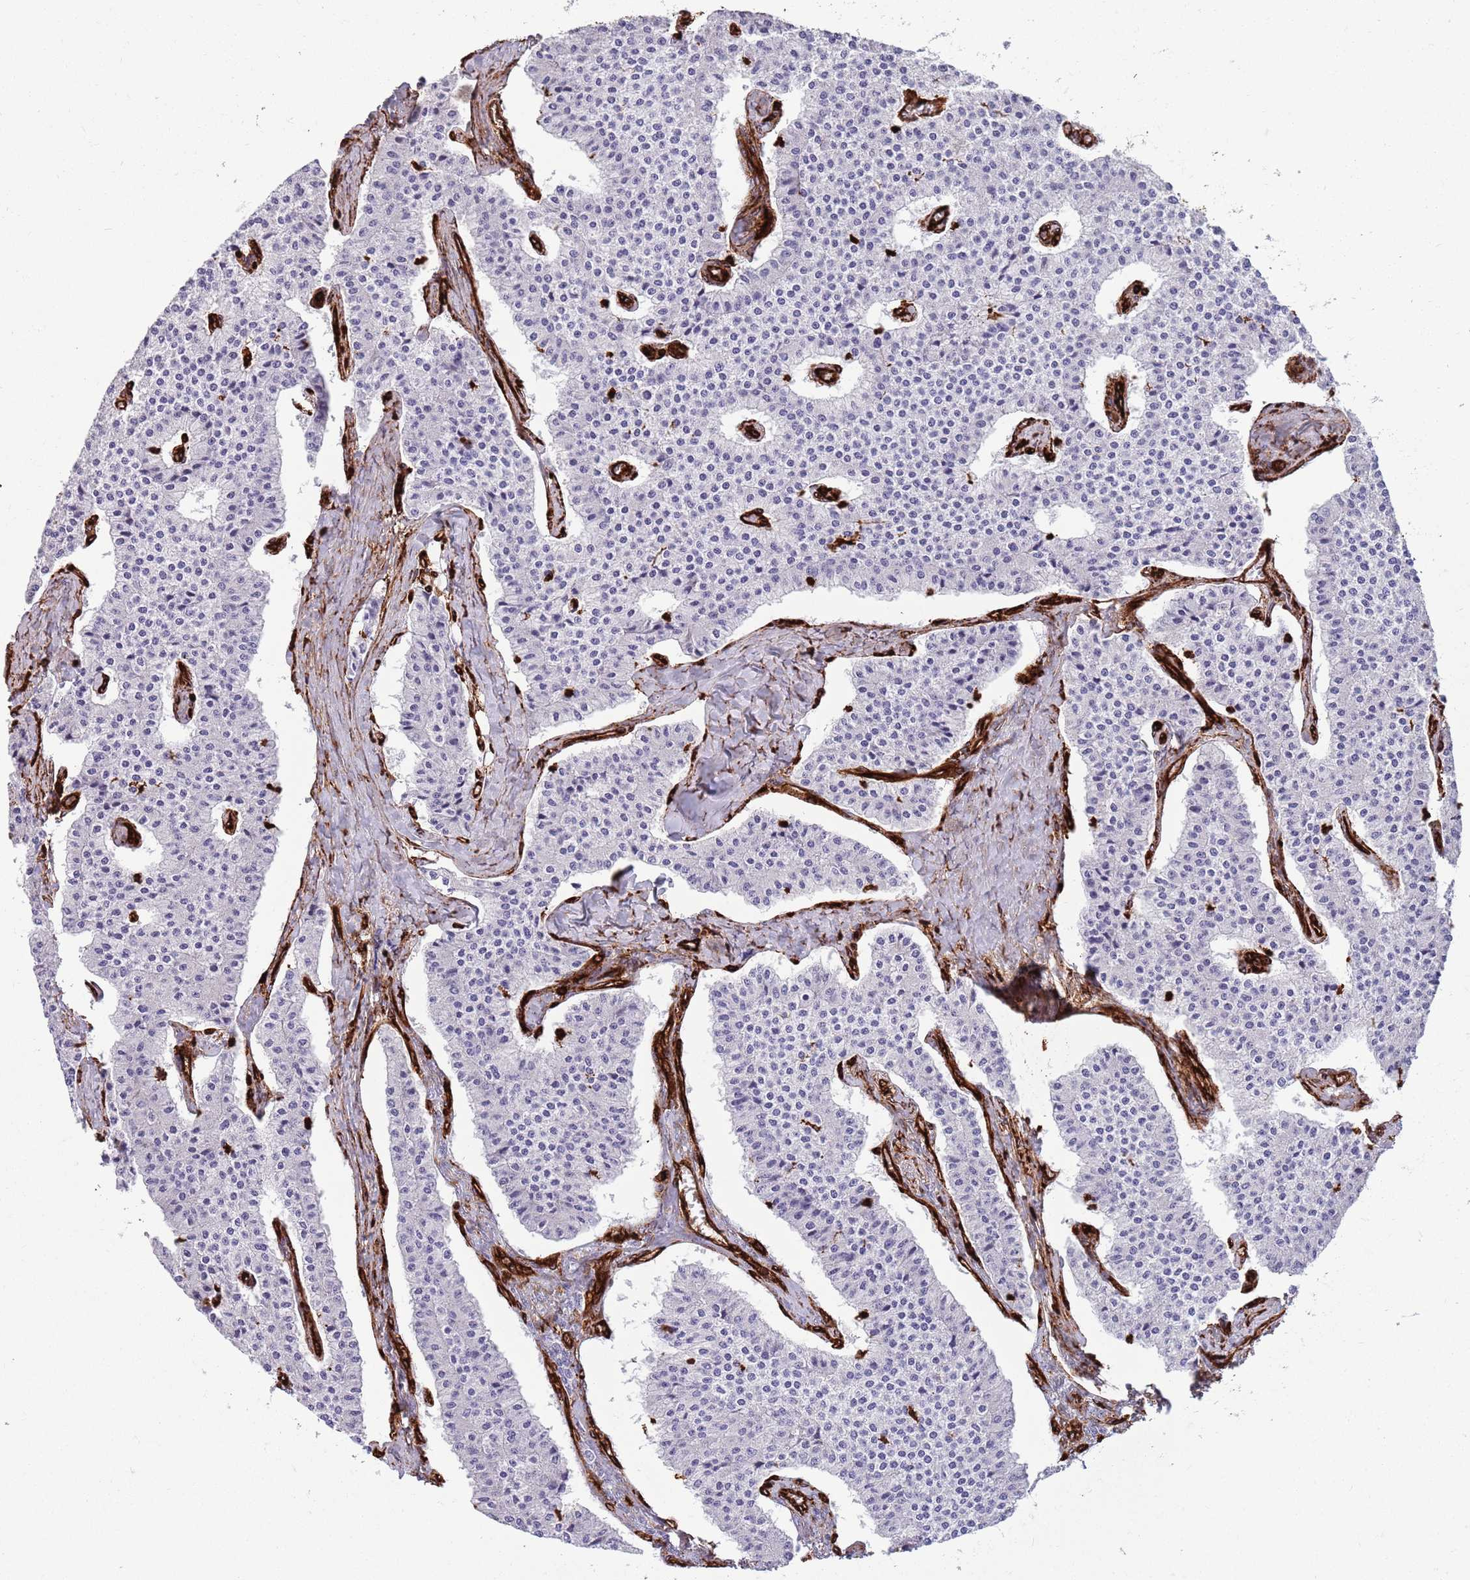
{"staining": {"intensity": "negative", "quantity": "none", "location": "none"}, "tissue": "carcinoid", "cell_type": "Tumor cells", "image_type": "cancer", "snomed": [{"axis": "morphology", "description": "Carcinoid, malignant, NOS"}, {"axis": "topography", "description": "Colon"}], "caption": "Carcinoid was stained to show a protein in brown. There is no significant positivity in tumor cells.", "gene": "KBTBD7", "patient": {"sex": "female", "age": 52}}